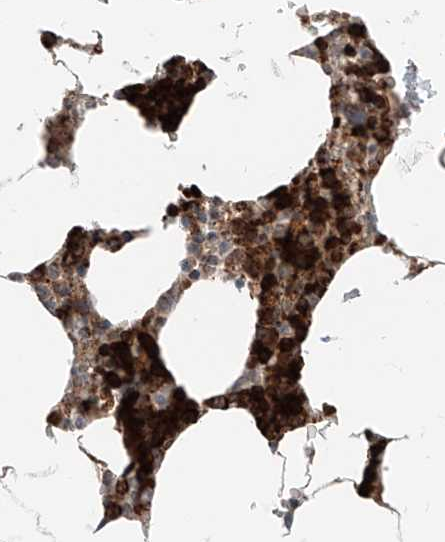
{"staining": {"intensity": "strong", "quantity": "25%-75%", "location": "cytoplasmic/membranous"}, "tissue": "bone marrow", "cell_type": "Hematopoietic cells", "image_type": "normal", "snomed": [{"axis": "morphology", "description": "Normal tissue, NOS"}, {"axis": "topography", "description": "Bone marrow"}], "caption": "Hematopoietic cells show high levels of strong cytoplasmic/membranous expression in approximately 25%-75% of cells in benign bone marrow.", "gene": "ZSCAN29", "patient": {"sex": "male", "age": 70}}